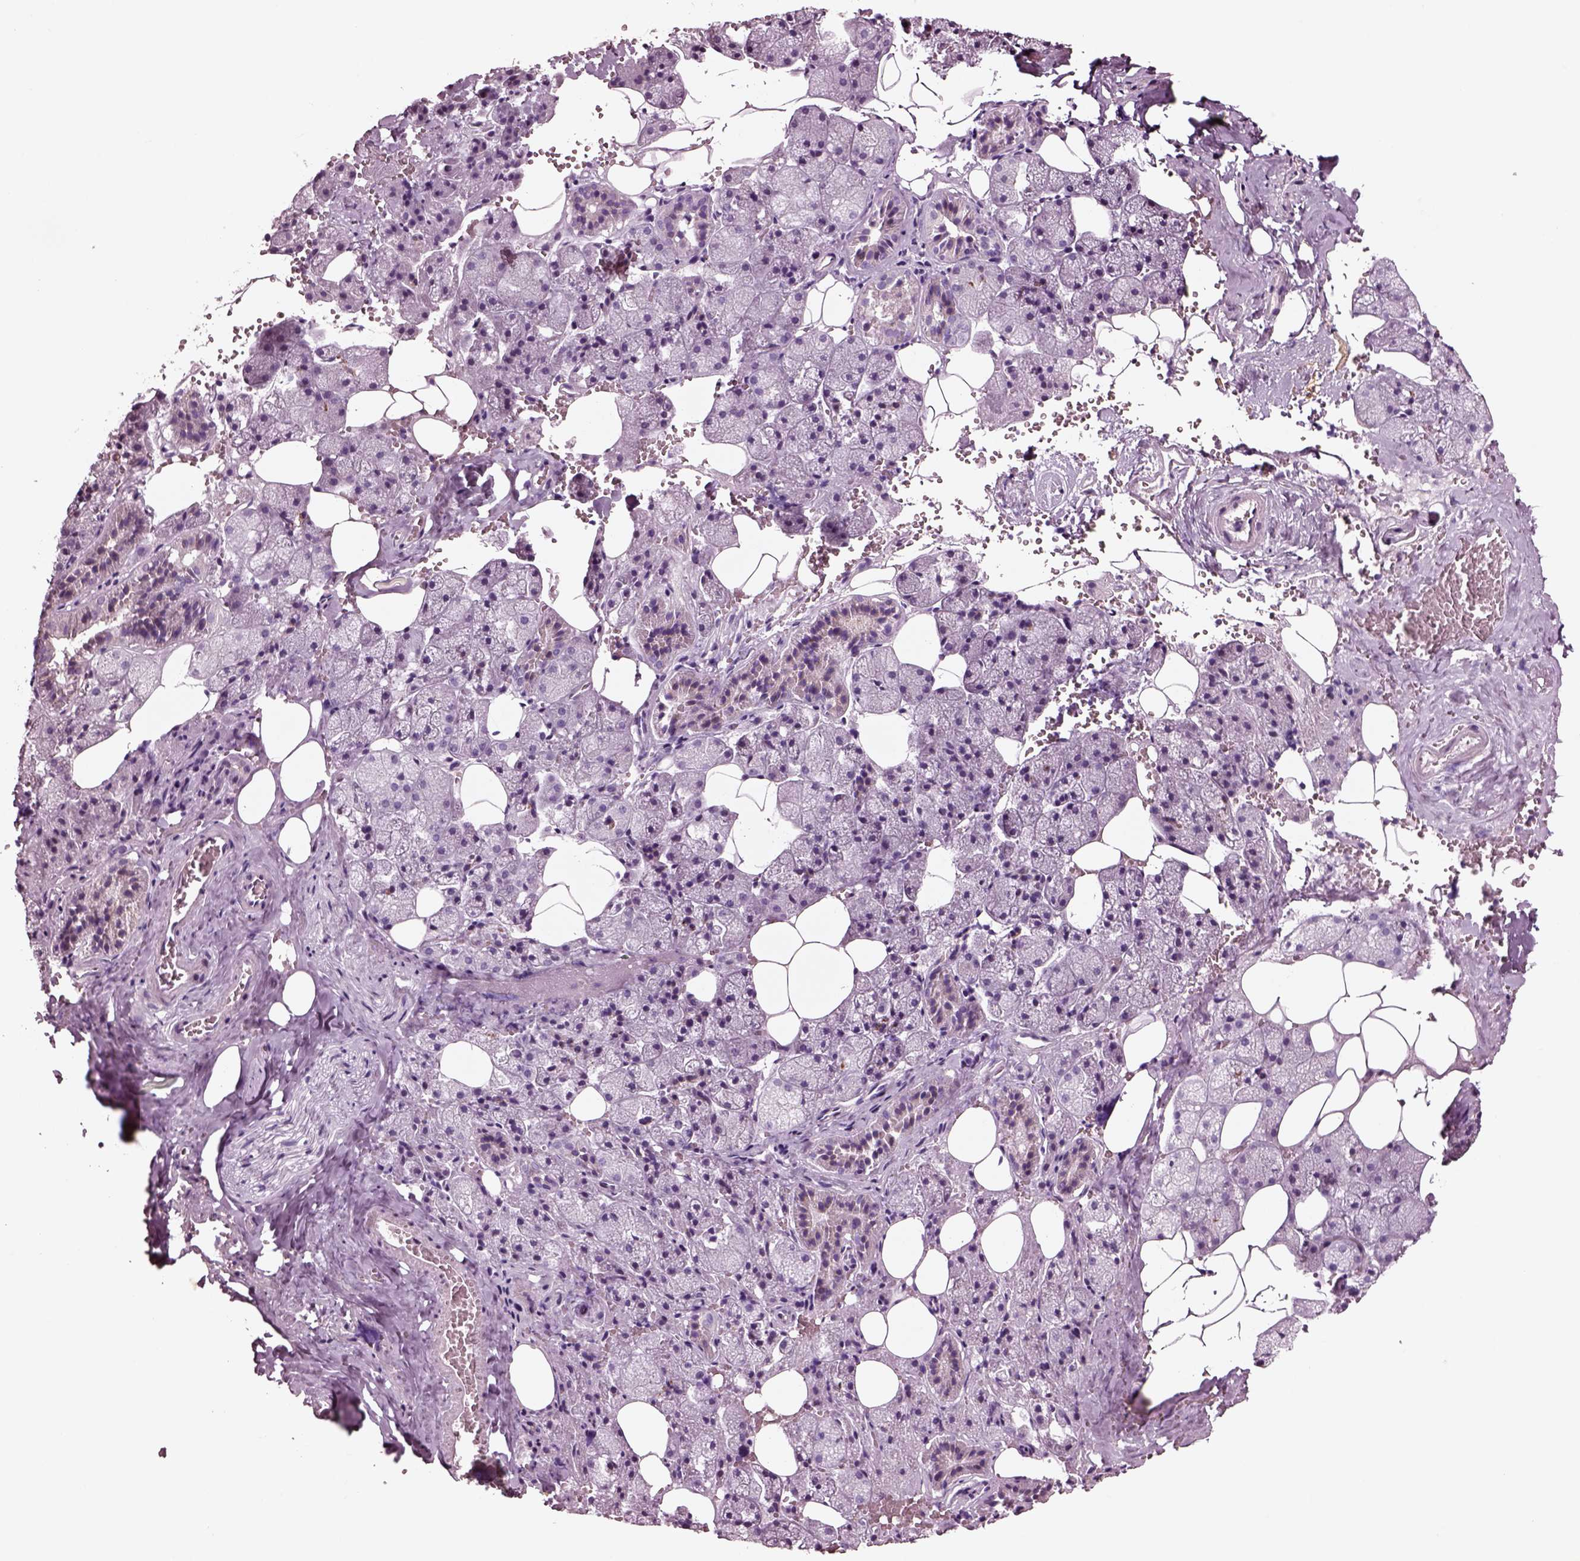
{"staining": {"intensity": "strong", "quantity": "<25%", "location": "cytoplasmic/membranous"}, "tissue": "salivary gland", "cell_type": "Glandular cells", "image_type": "normal", "snomed": [{"axis": "morphology", "description": "Normal tissue, NOS"}, {"axis": "topography", "description": "Salivary gland"}], "caption": "Strong cytoplasmic/membranous staining for a protein is present in about <25% of glandular cells of benign salivary gland using immunohistochemistry.", "gene": "NMRK2", "patient": {"sex": "male", "age": 38}}